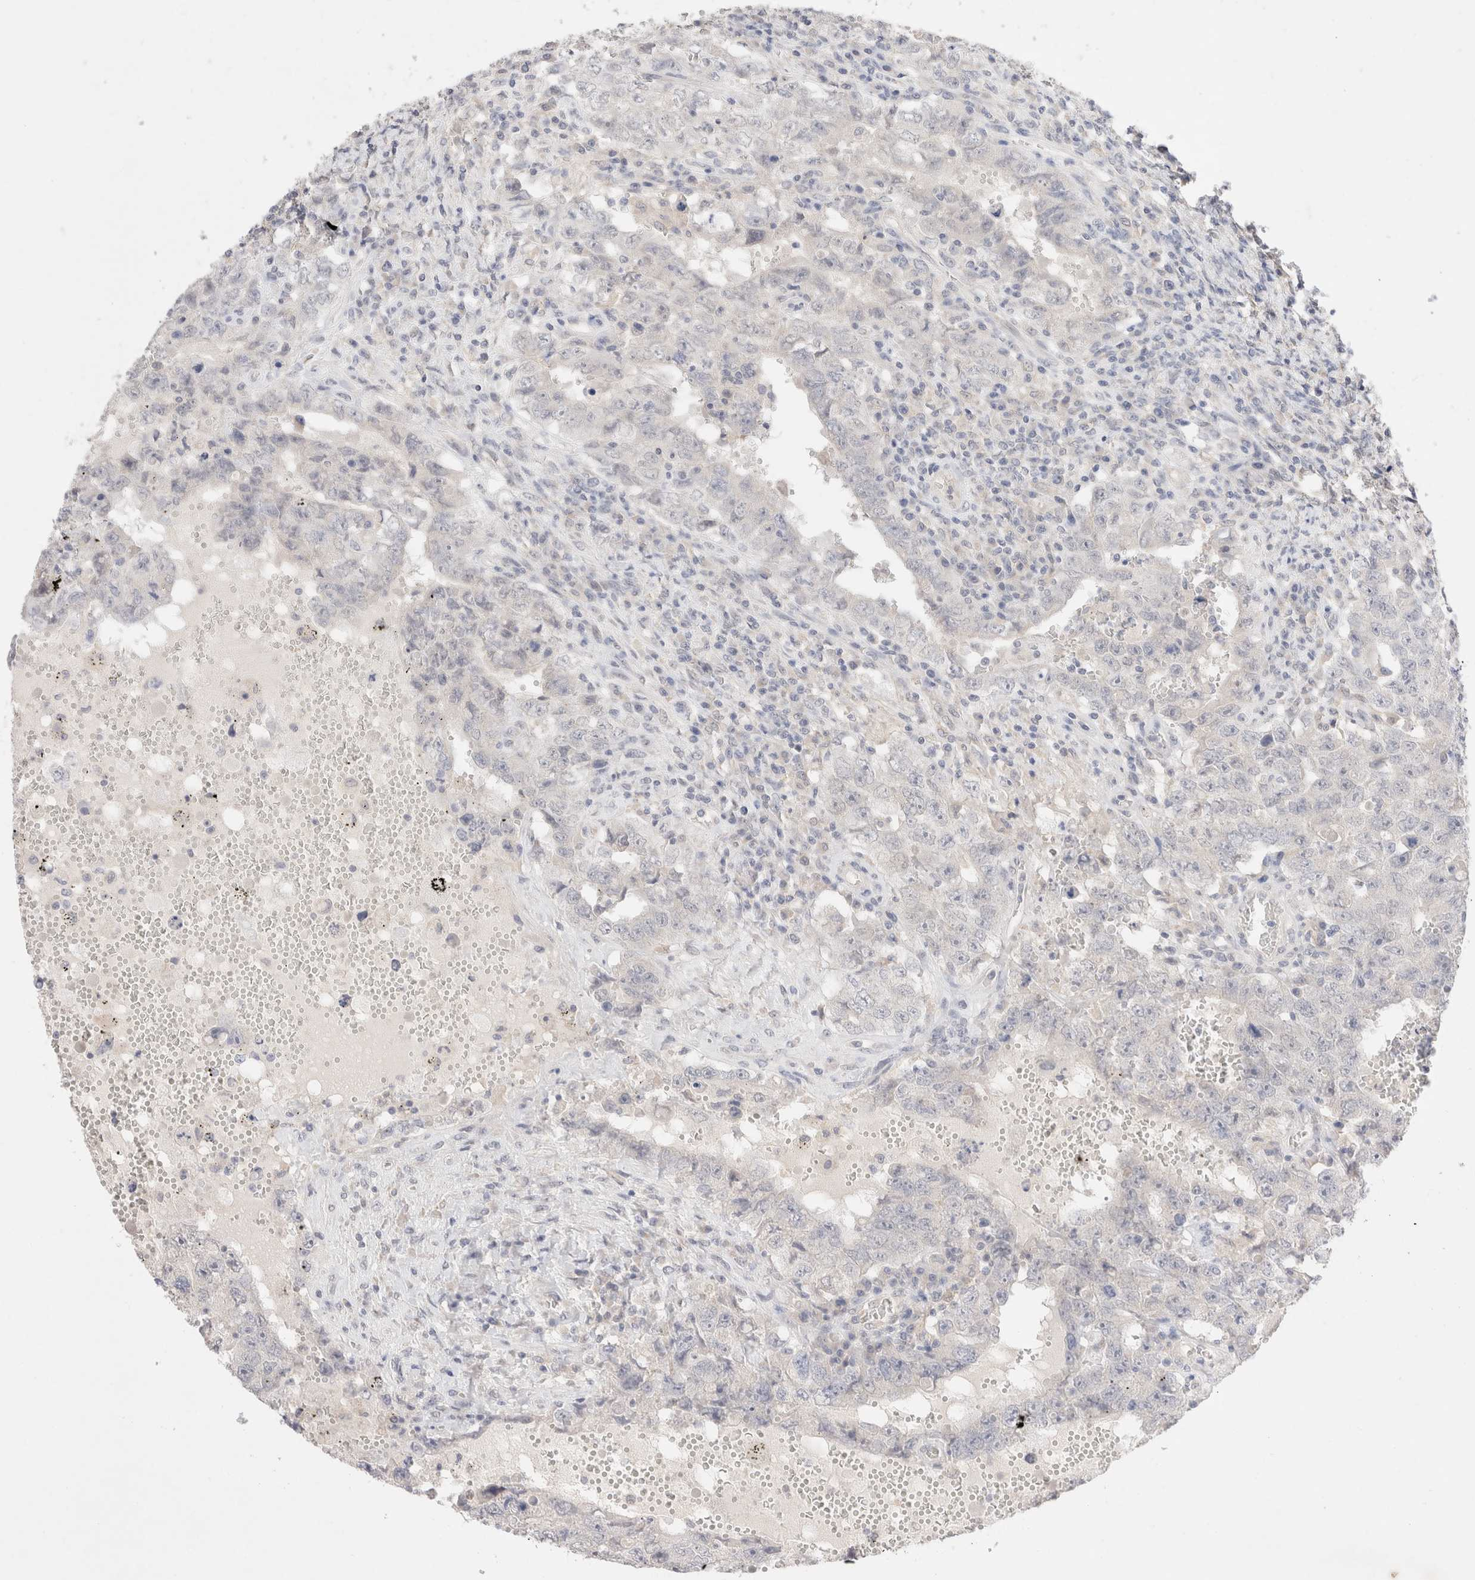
{"staining": {"intensity": "negative", "quantity": "none", "location": "none"}, "tissue": "testis cancer", "cell_type": "Tumor cells", "image_type": "cancer", "snomed": [{"axis": "morphology", "description": "Carcinoma, Embryonal, NOS"}, {"axis": "topography", "description": "Testis"}], "caption": "Tumor cells are negative for brown protein staining in testis cancer (embryonal carcinoma). (Brightfield microscopy of DAB (3,3'-diaminobenzidine) immunohistochemistry (IHC) at high magnification).", "gene": "SPATA20", "patient": {"sex": "male", "age": 26}}